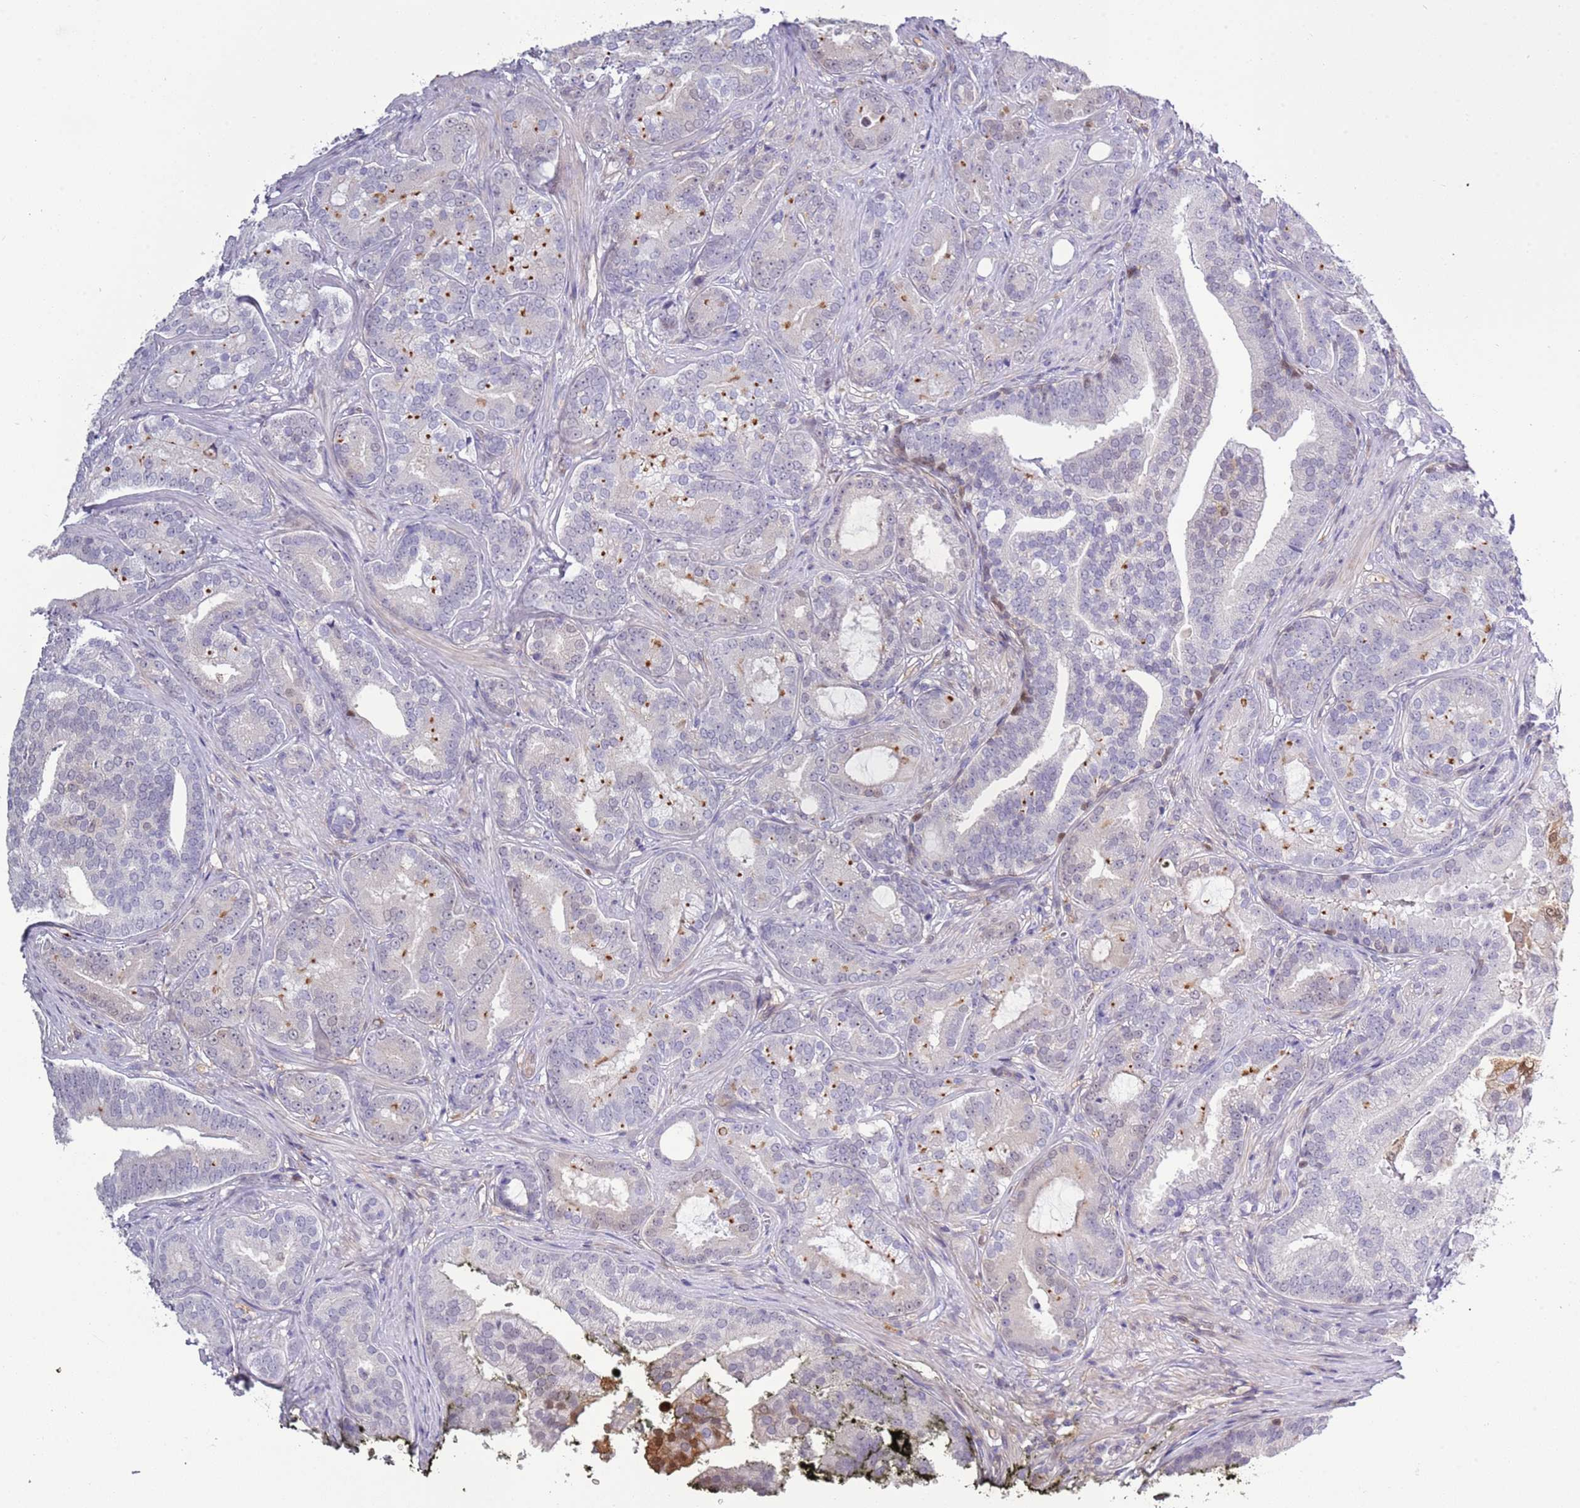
{"staining": {"intensity": "moderate", "quantity": "<25%", "location": "cytoplasmic/membranous,nuclear"}, "tissue": "prostate cancer", "cell_type": "Tumor cells", "image_type": "cancer", "snomed": [{"axis": "morphology", "description": "Adenocarcinoma, High grade"}, {"axis": "topography", "description": "Prostate"}], "caption": "The immunohistochemical stain labels moderate cytoplasmic/membranous and nuclear staining in tumor cells of prostate cancer tissue. Nuclei are stained in blue.", "gene": "NBPF6", "patient": {"sex": "male", "age": 55}}